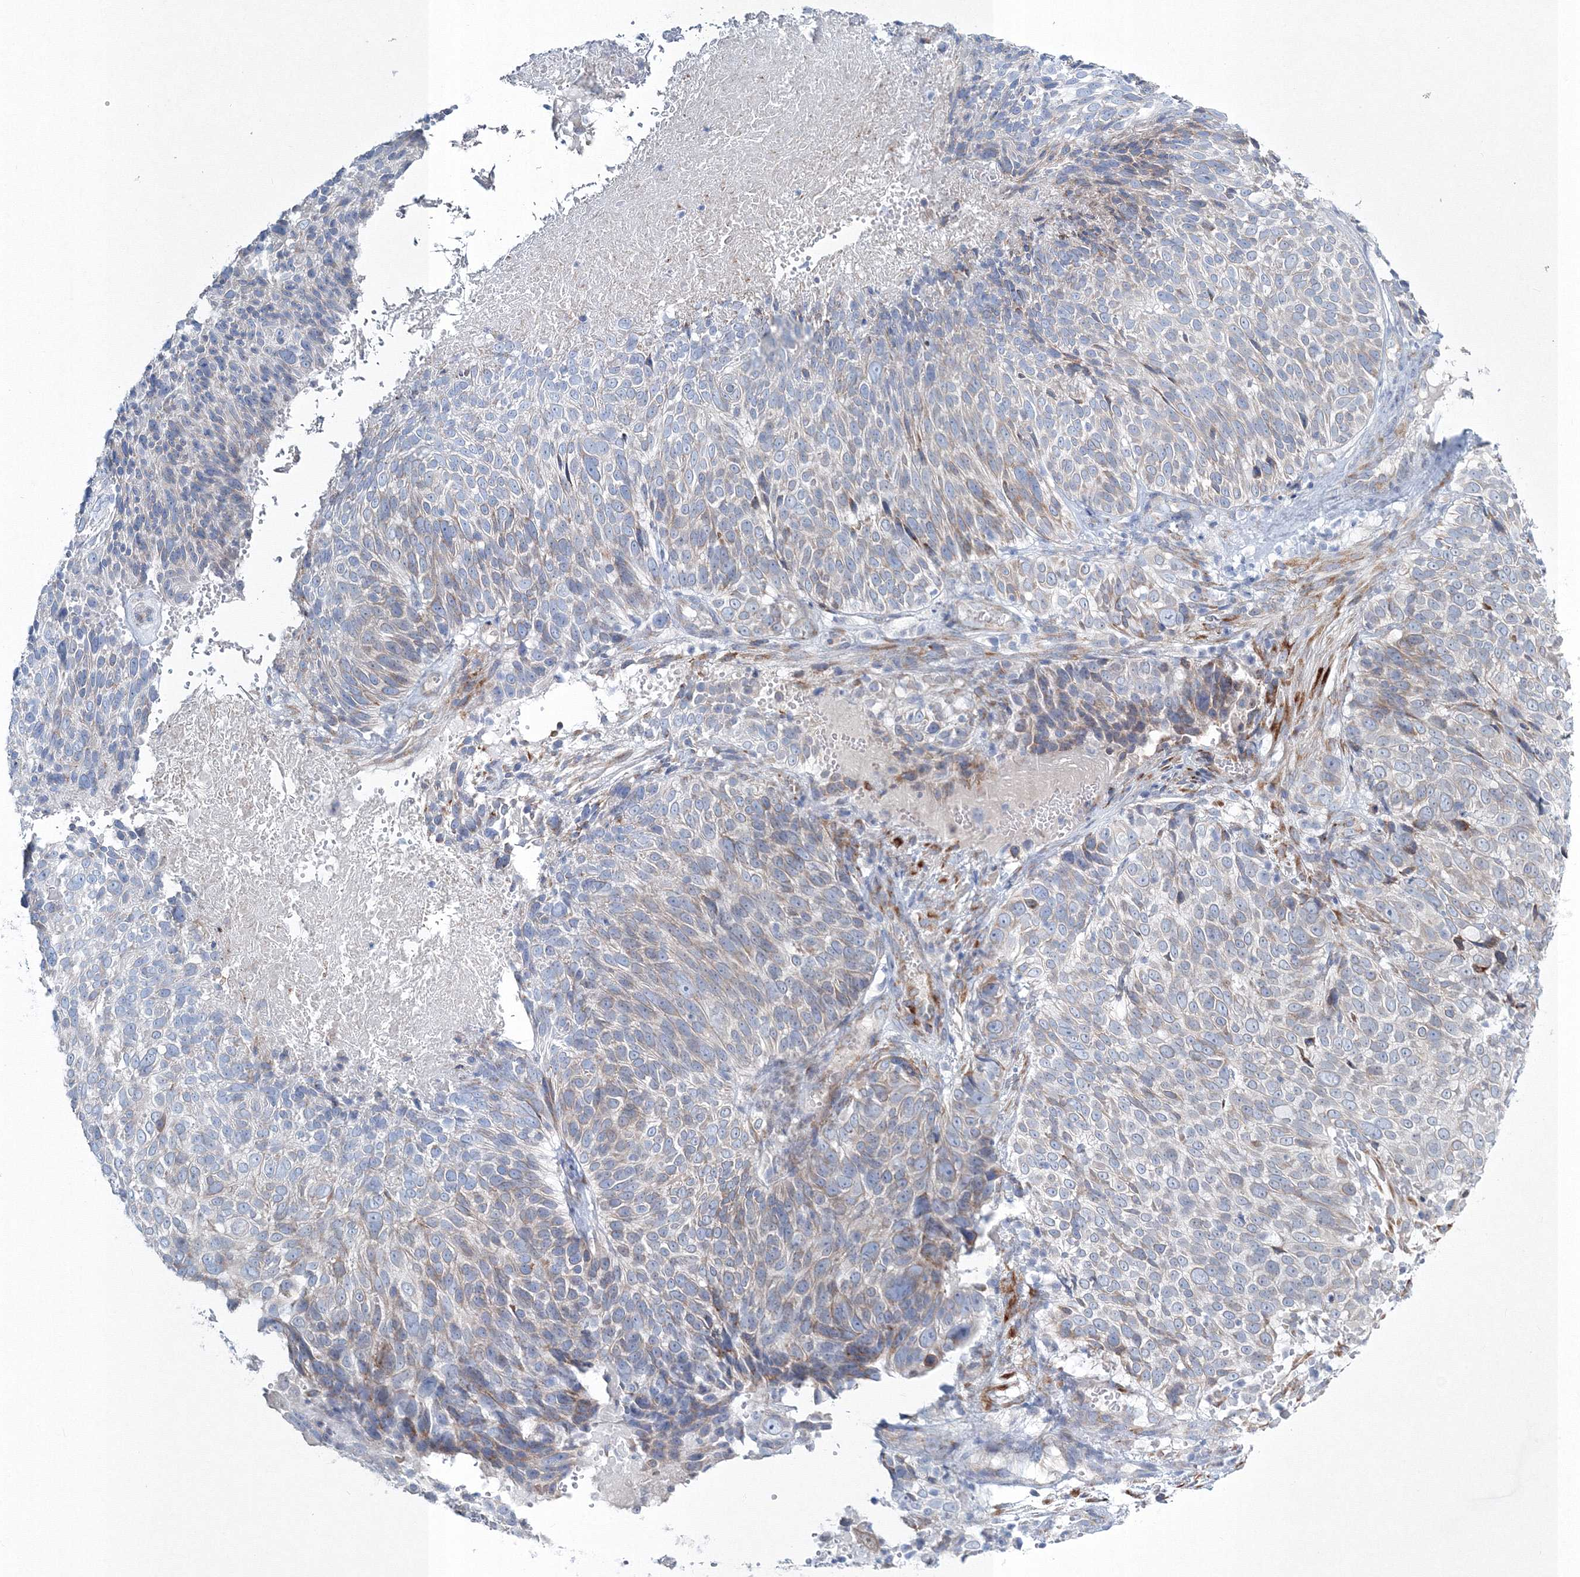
{"staining": {"intensity": "weak", "quantity": "<25%", "location": "cytoplasmic/membranous"}, "tissue": "cervical cancer", "cell_type": "Tumor cells", "image_type": "cancer", "snomed": [{"axis": "morphology", "description": "Squamous cell carcinoma, NOS"}, {"axis": "topography", "description": "Cervix"}], "caption": "IHC photomicrograph of human cervical cancer (squamous cell carcinoma) stained for a protein (brown), which exhibits no expression in tumor cells.", "gene": "RCN1", "patient": {"sex": "female", "age": 74}}